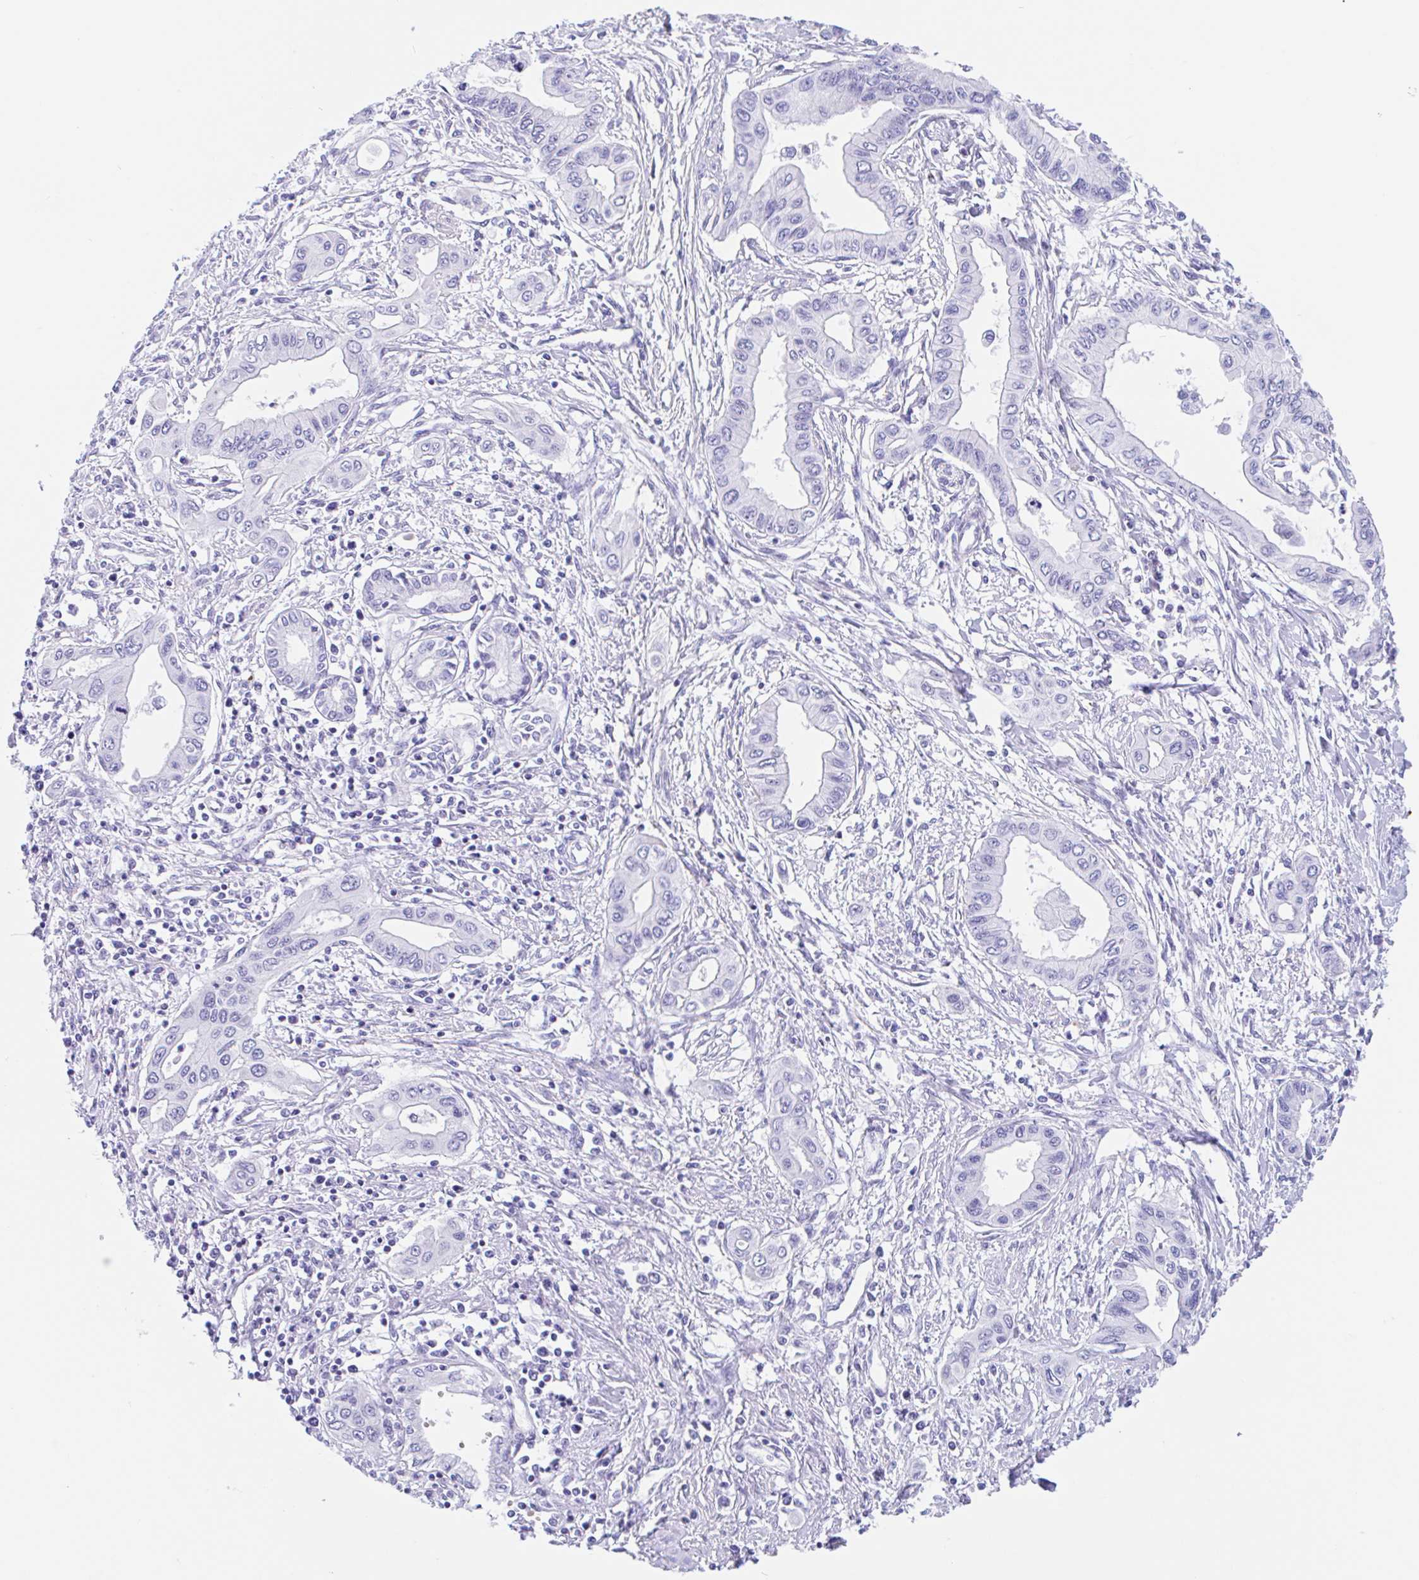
{"staining": {"intensity": "negative", "quantity": "none", "location": "none"}, "tissue": "pancreatic cancer", "cell_type": "Tumor cells", "image_type": "cancer", "snomed": [{"axis": "morphology", "description": "Adenocarcinoma, NOS"}, {"axis": "topography", "description": "Pancreas"}], "caption": "The photomicrograph exhibits no significant positivity in tumor cells of adenocarcinoma (pancreatic).", "gene": "ANKRD9", "patient": {"sex": "female", "age": 62}}